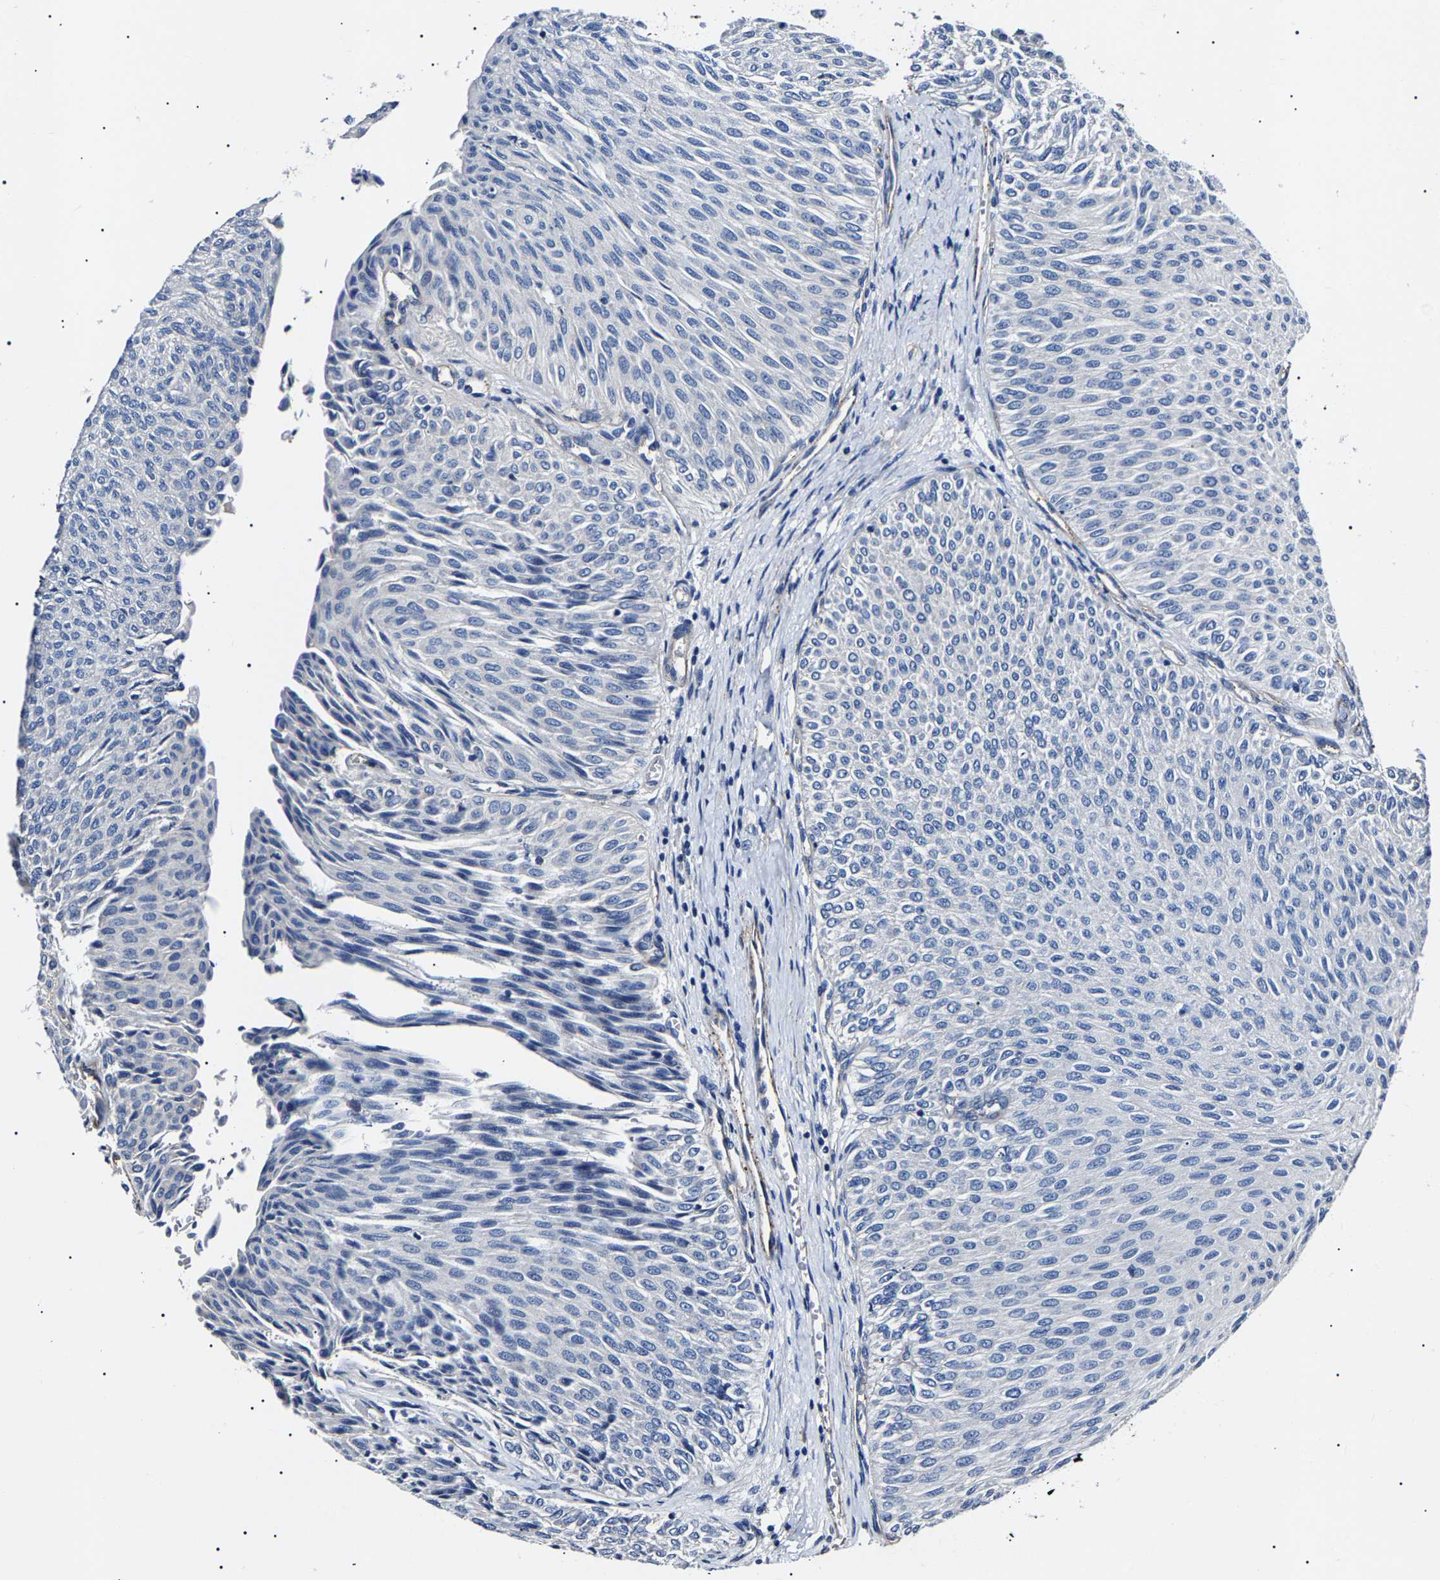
{"staining": {"intensity": "negative", "quantity": "none", "location": "none"}, "tissue": "urothelial cancer", "cell_type": "Tumor cells", "image_type": "cancer", "snomed": [{"axis": "morphology", "description": "Urothelial carcinoma, Low grade"}, {"axis": "topography", "description": "Urinary bladder"}], "caption": "High power microscopy histopathology image of an IHC micrograph of low-grade urothelial carcinoma, revealing no significant positivity in tumor cells.", "gene": "KLHL42", "patient": {"sex": "male", "age": 78}}